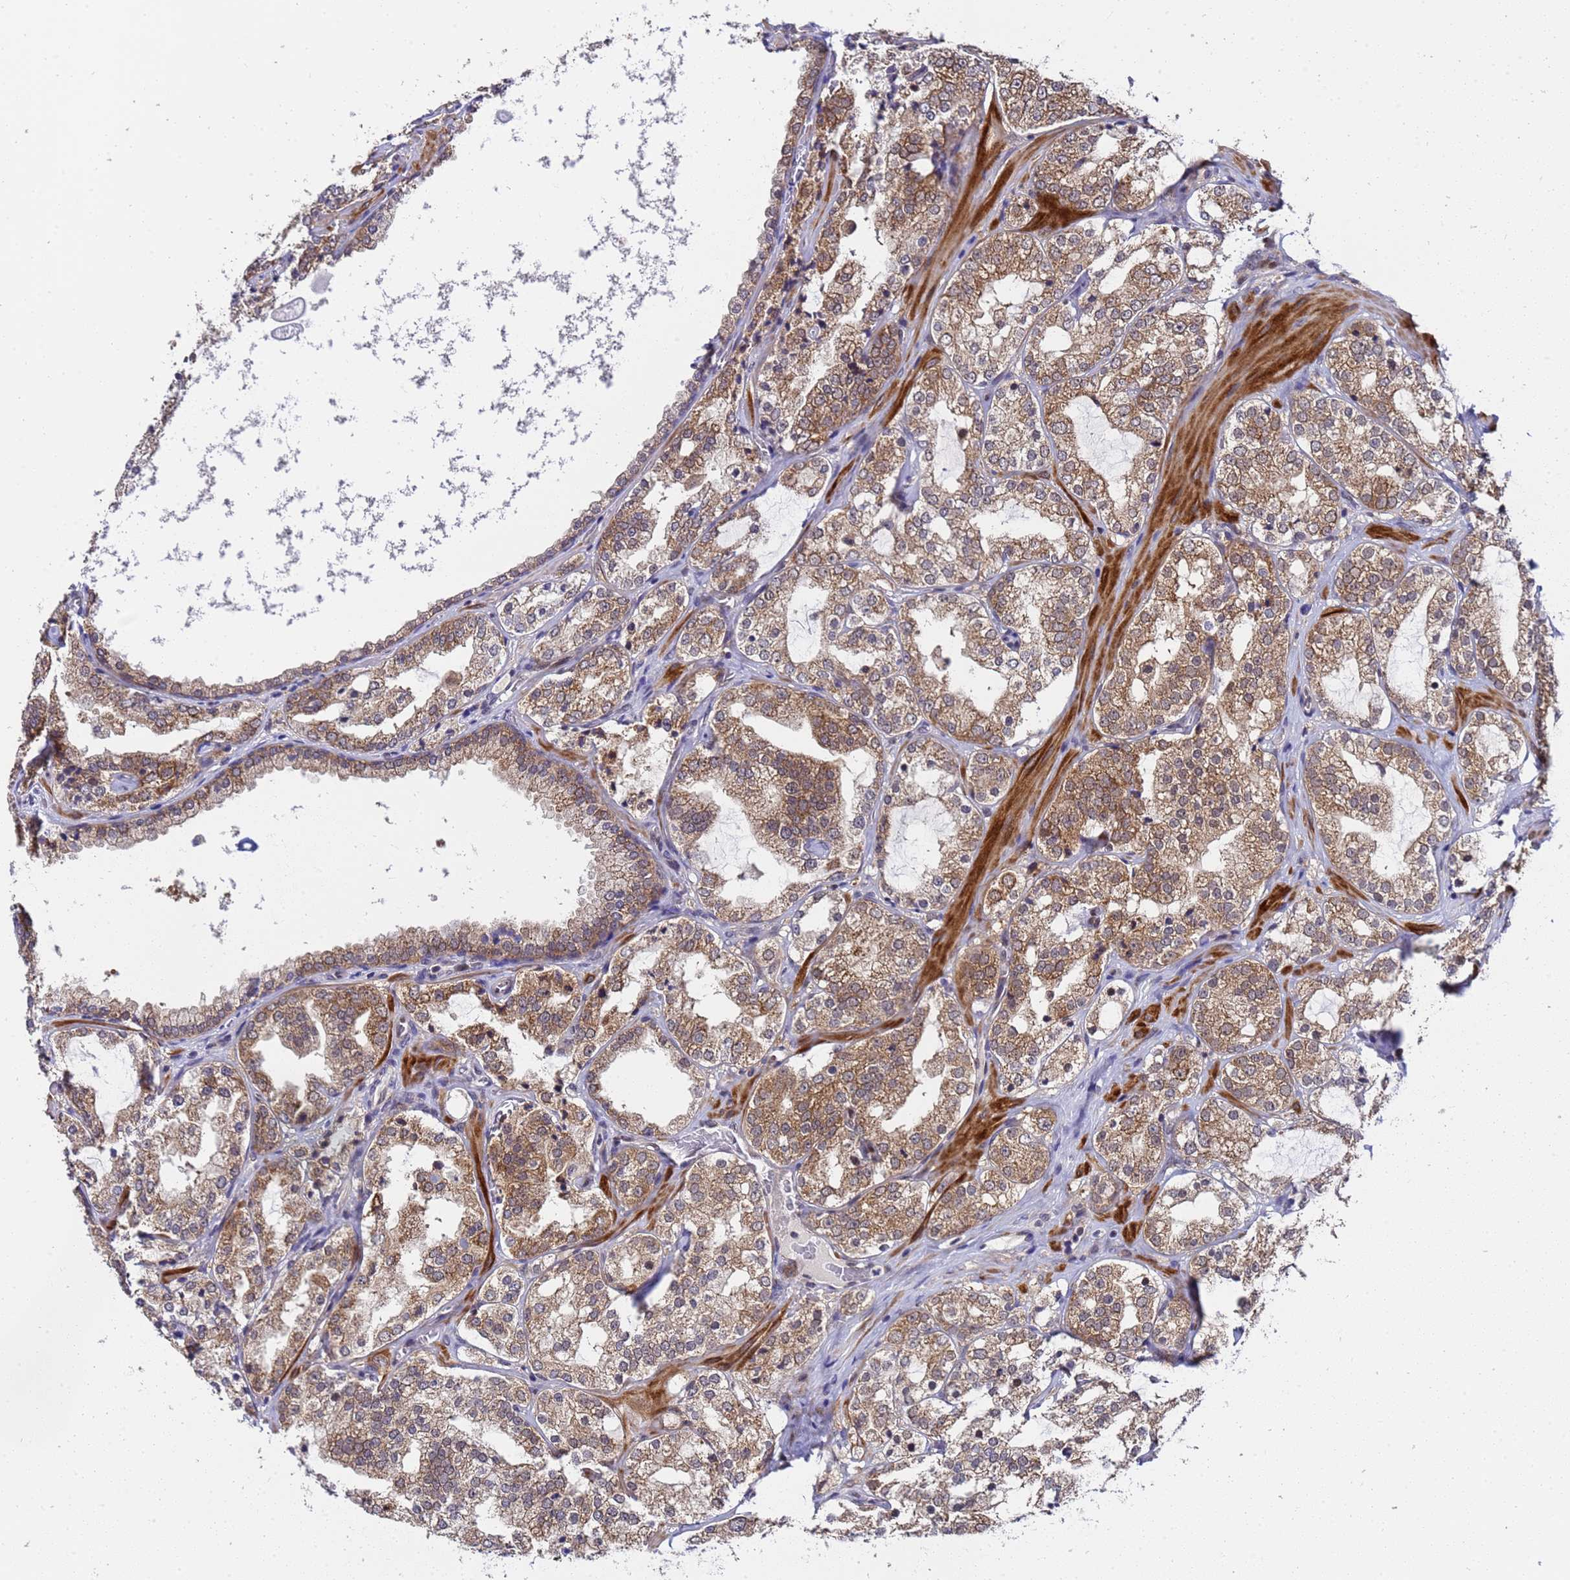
{"staining": {"intensity": "moderate", "quantity": ">75%", "location": "cytoplasmic/membranous"}, "tissue": "prostate cancer", "cell_type": "Tumor cells", "image_type": "cancer", "snomed": [{"axis": "morphology", "description": "Adenocarcinoma, High grade"}, {"axis": "topography", "description": "Prostate"}], "caption": "Tumor cells exhibit medium levels of moderate cytoplasmic/membranous staining in about >75% of cells in human prostate high-grade adenocarcinoma.", "gene": "ANAPC13", "patient": {"sex": "male", "age": 64}}